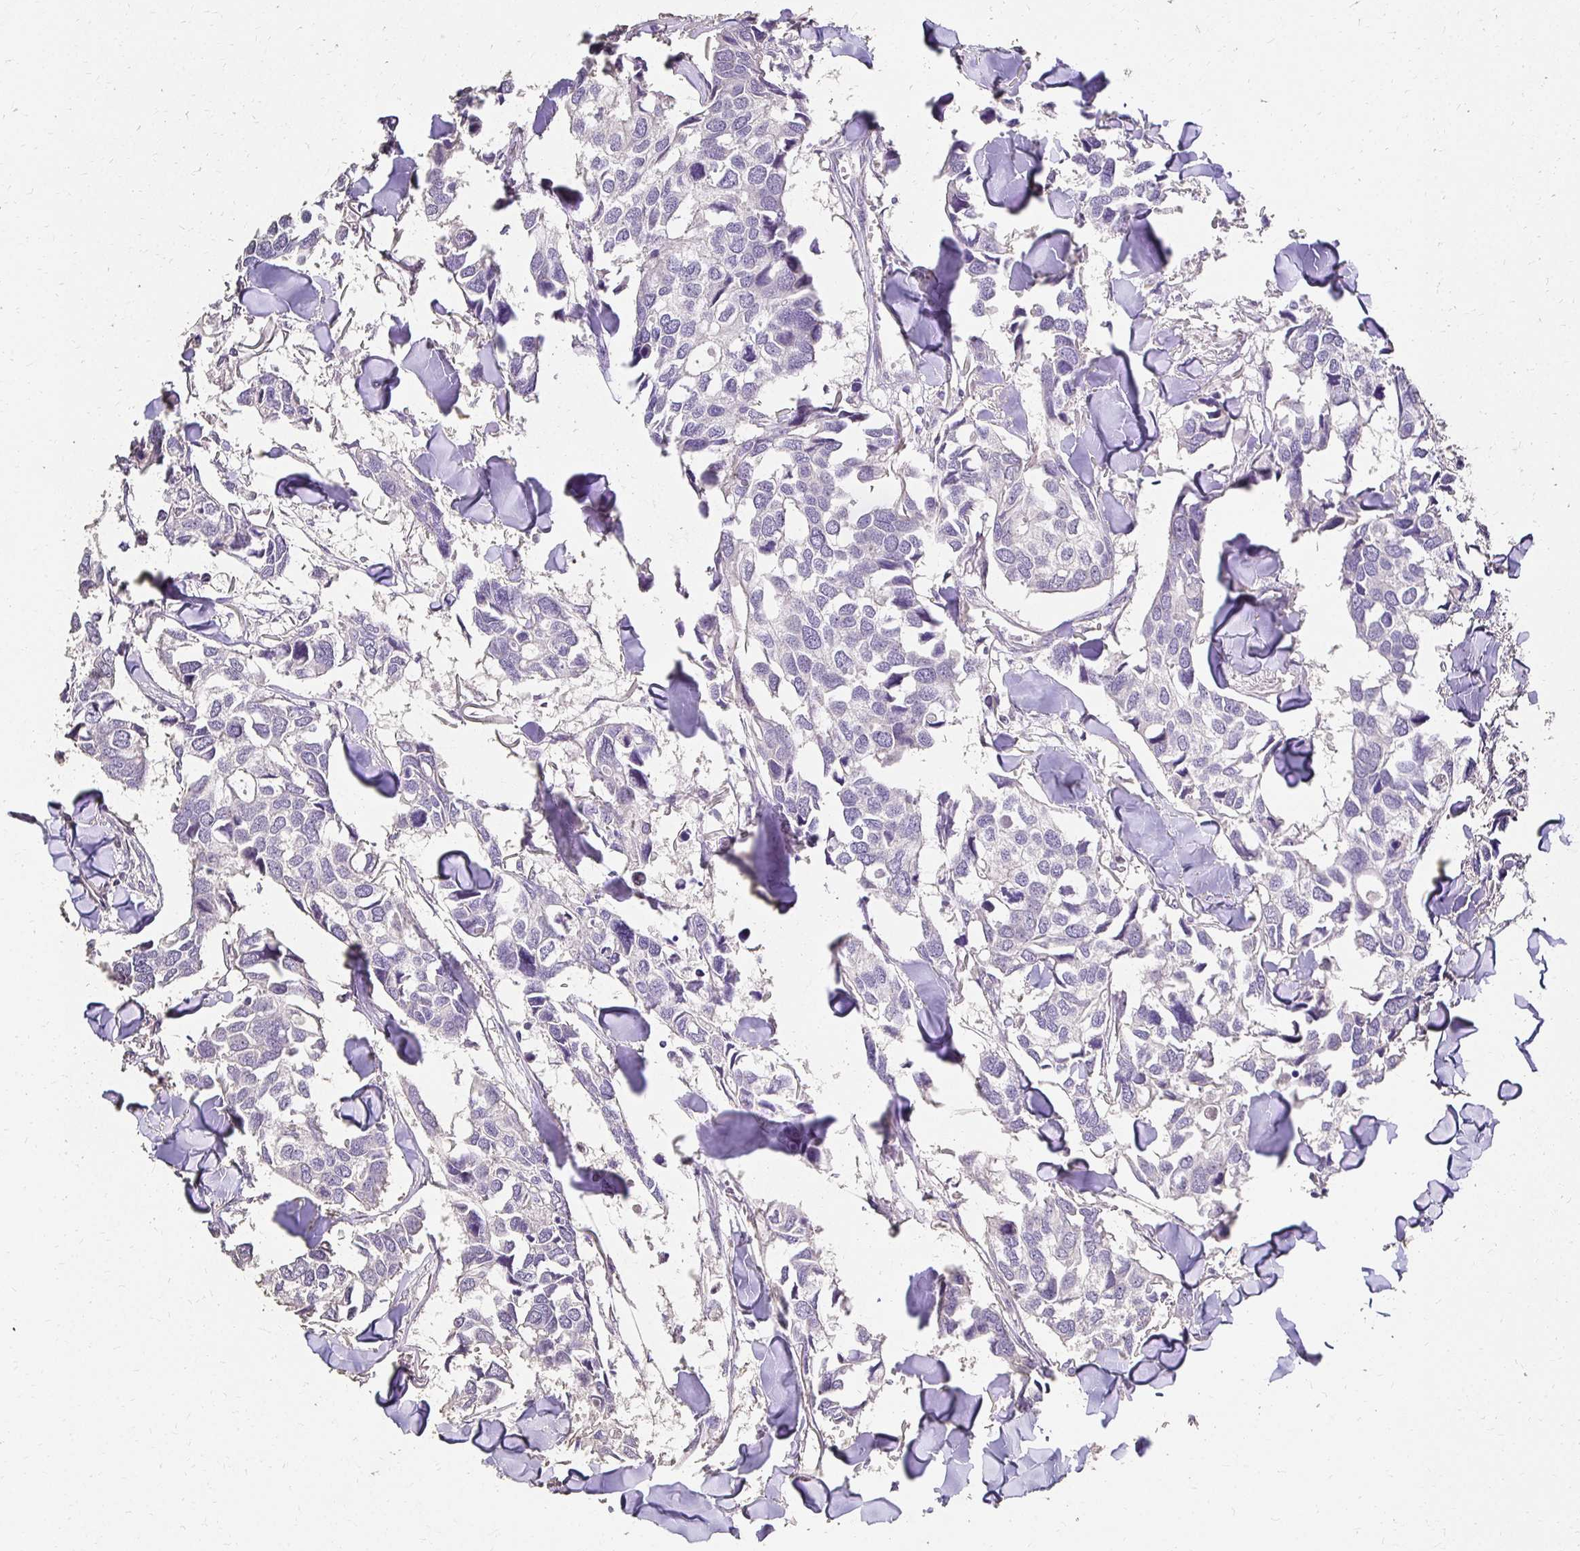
{"staining": {"intensity": "negative", "quantity": "none", "location": "none"}, "tissue": "breast cancer", "cell_type": "Tumor cells", "image_type": "cancer", "snomed": [{"axis": "morphology", "description": "Duct carcinoma"}, {"axis": "topography", "description": "Breast"}], "caption": "Immunohistochemistry (IHC) of breast cancer shows no positivity in tumor cells. (Immunohistochemistry, brightfield microscopy, high magnification).", "gene": "UGT1A6", "patient": {"sex": "female", "age": 83}}